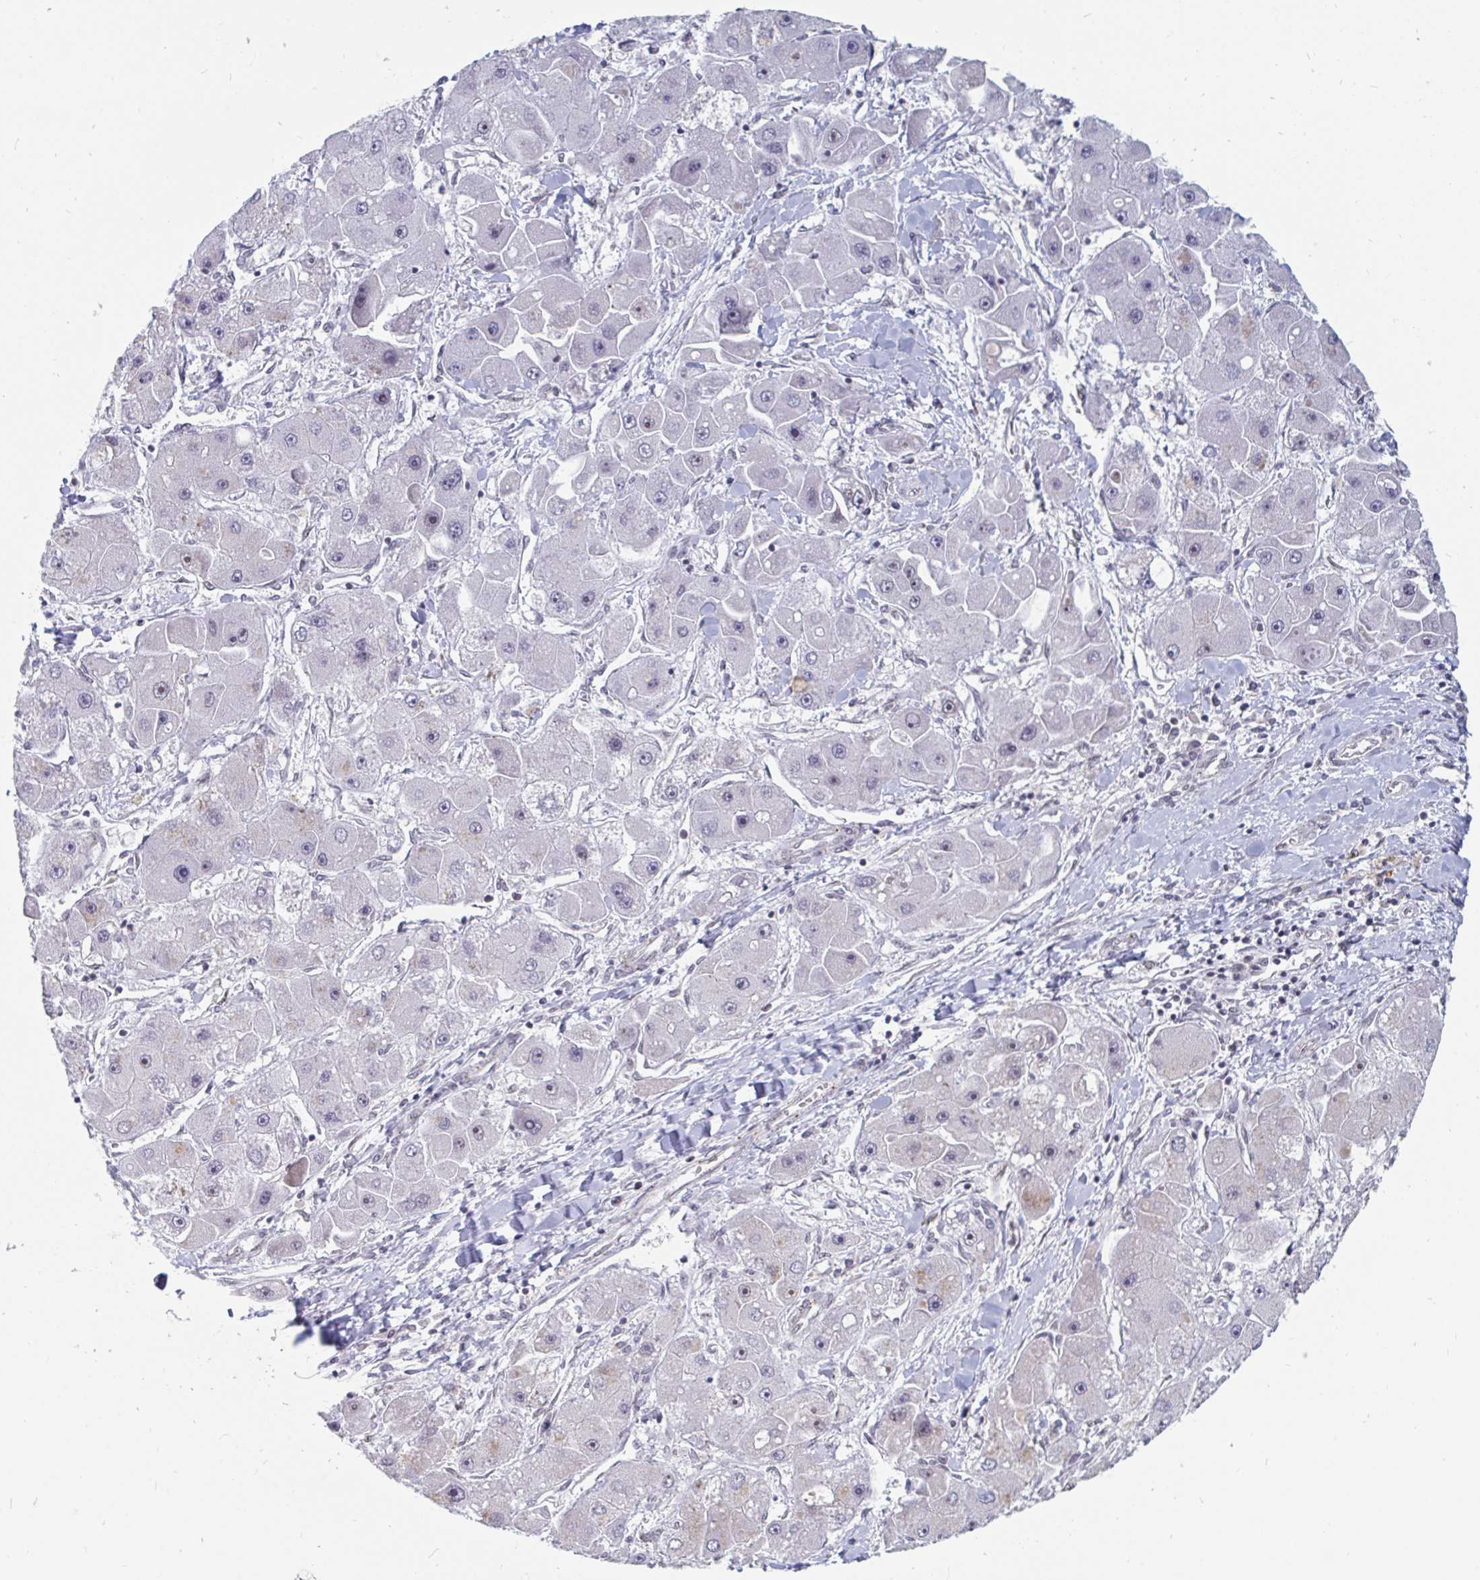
{"staining": {"intensity": "weak", "quantity": "<25%", "location": "cytoplasmic/membranous"}, "tissue": "liver cancer", "cell_type": "Tumor cells", "image_type": "cancer", "snomed": [{"axis": "morphology", "description": "Carcinoma, Hepatocellular, NOS"}, {"axis": "topography", "description": "Liver"}], "caption": "Histopathology image shows no protein positivity in tumor cells of liver cancer (hepatocellular carcinoma) tissue. (DAB (3,3'-diaminobenzidine) immunohistochemistry (IHC) with hematoxylin counter stain).", "gene": "TRIP12", "patient": {"sex": "male", "age": 24}}